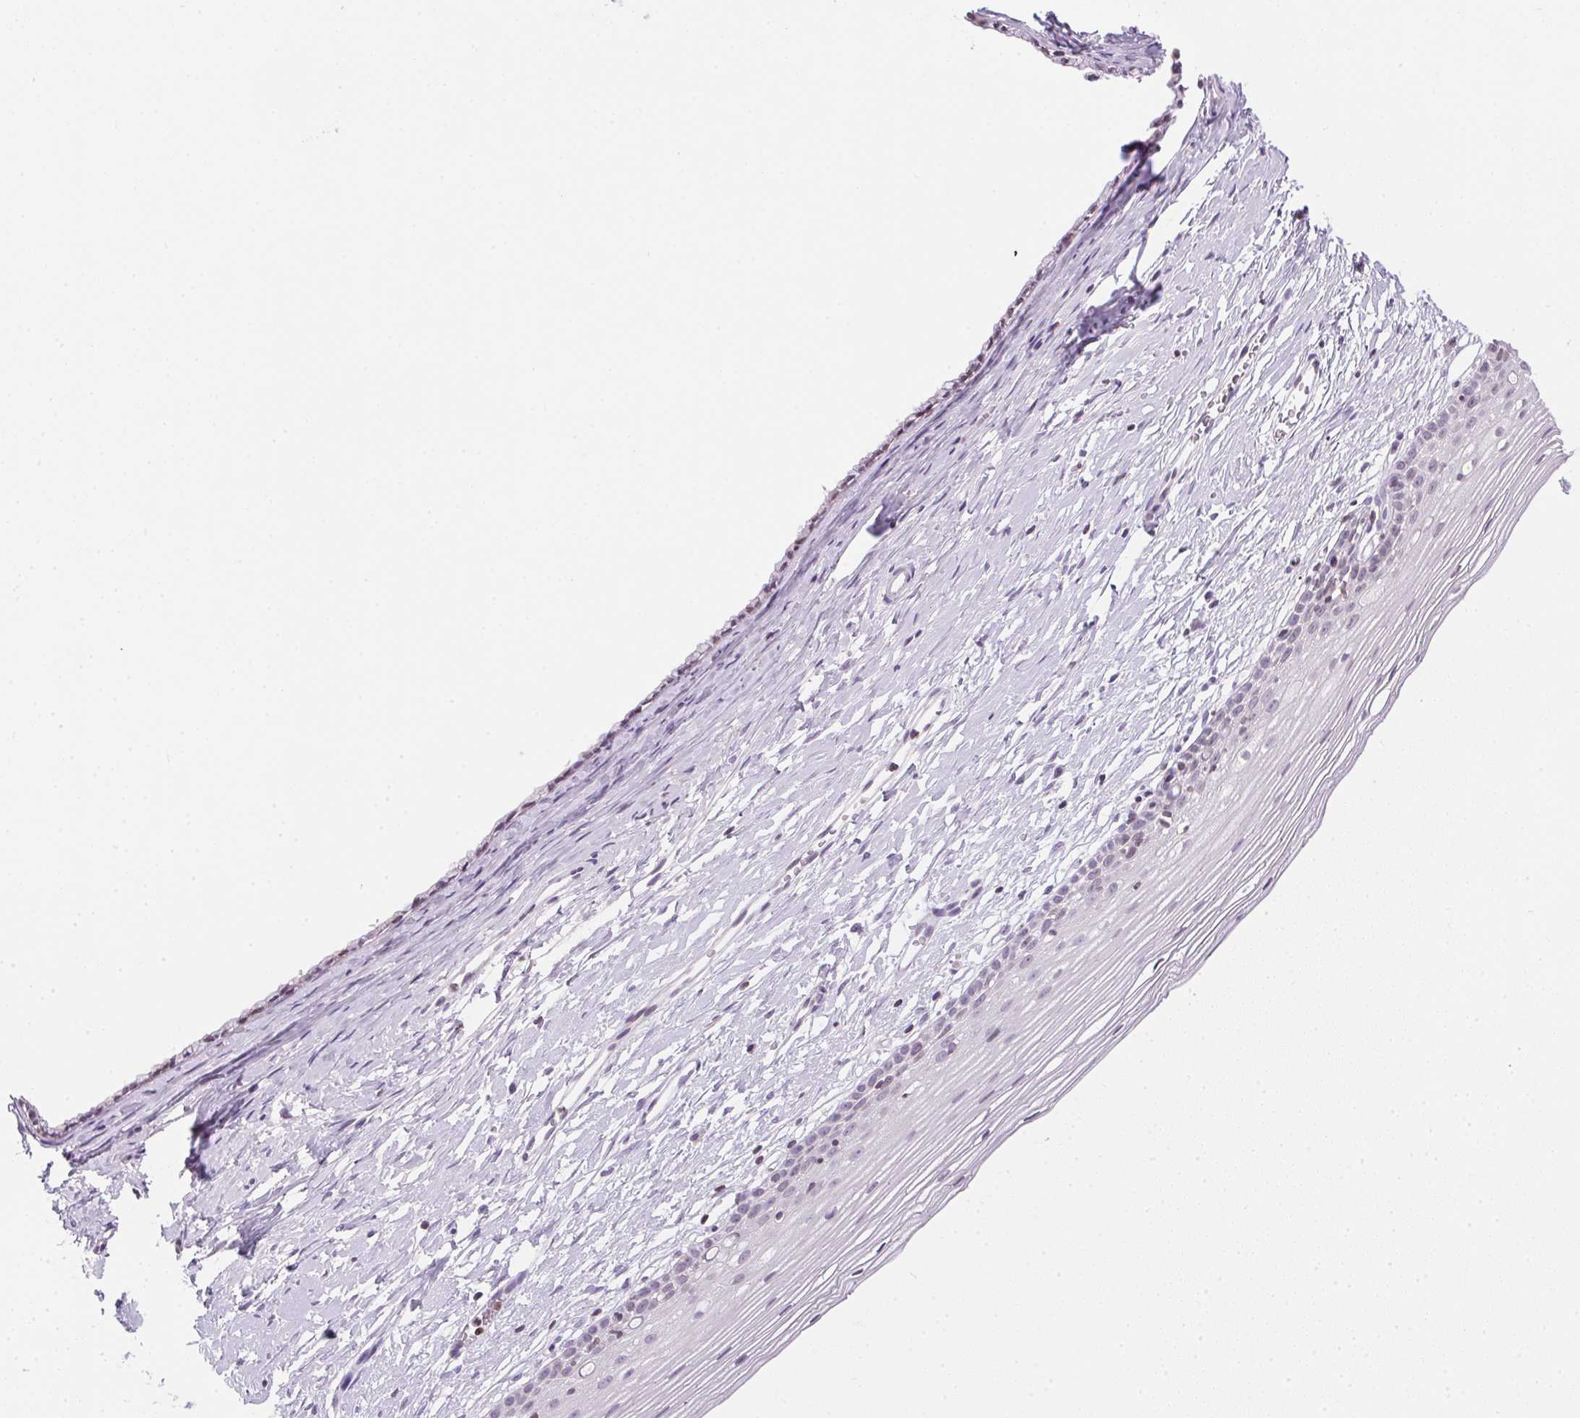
{"staining": {"intensity": "negative", "quantity": "none", "location": "none"}, "tissue": "cervix", "cell_type": "Glandular cells", "image_type": "normal", "snomed": [{"axis": "morphology", "description": "Normal tissue, NOS"}, {"axis": "topography", "description": "Cervix"}], "caption": "This is an IHC photomicrograph of unremarkable human cervix. There is no expression in glandular cells.", "gene": "PRL", "patient": {"sex": "female", "age": 40}}